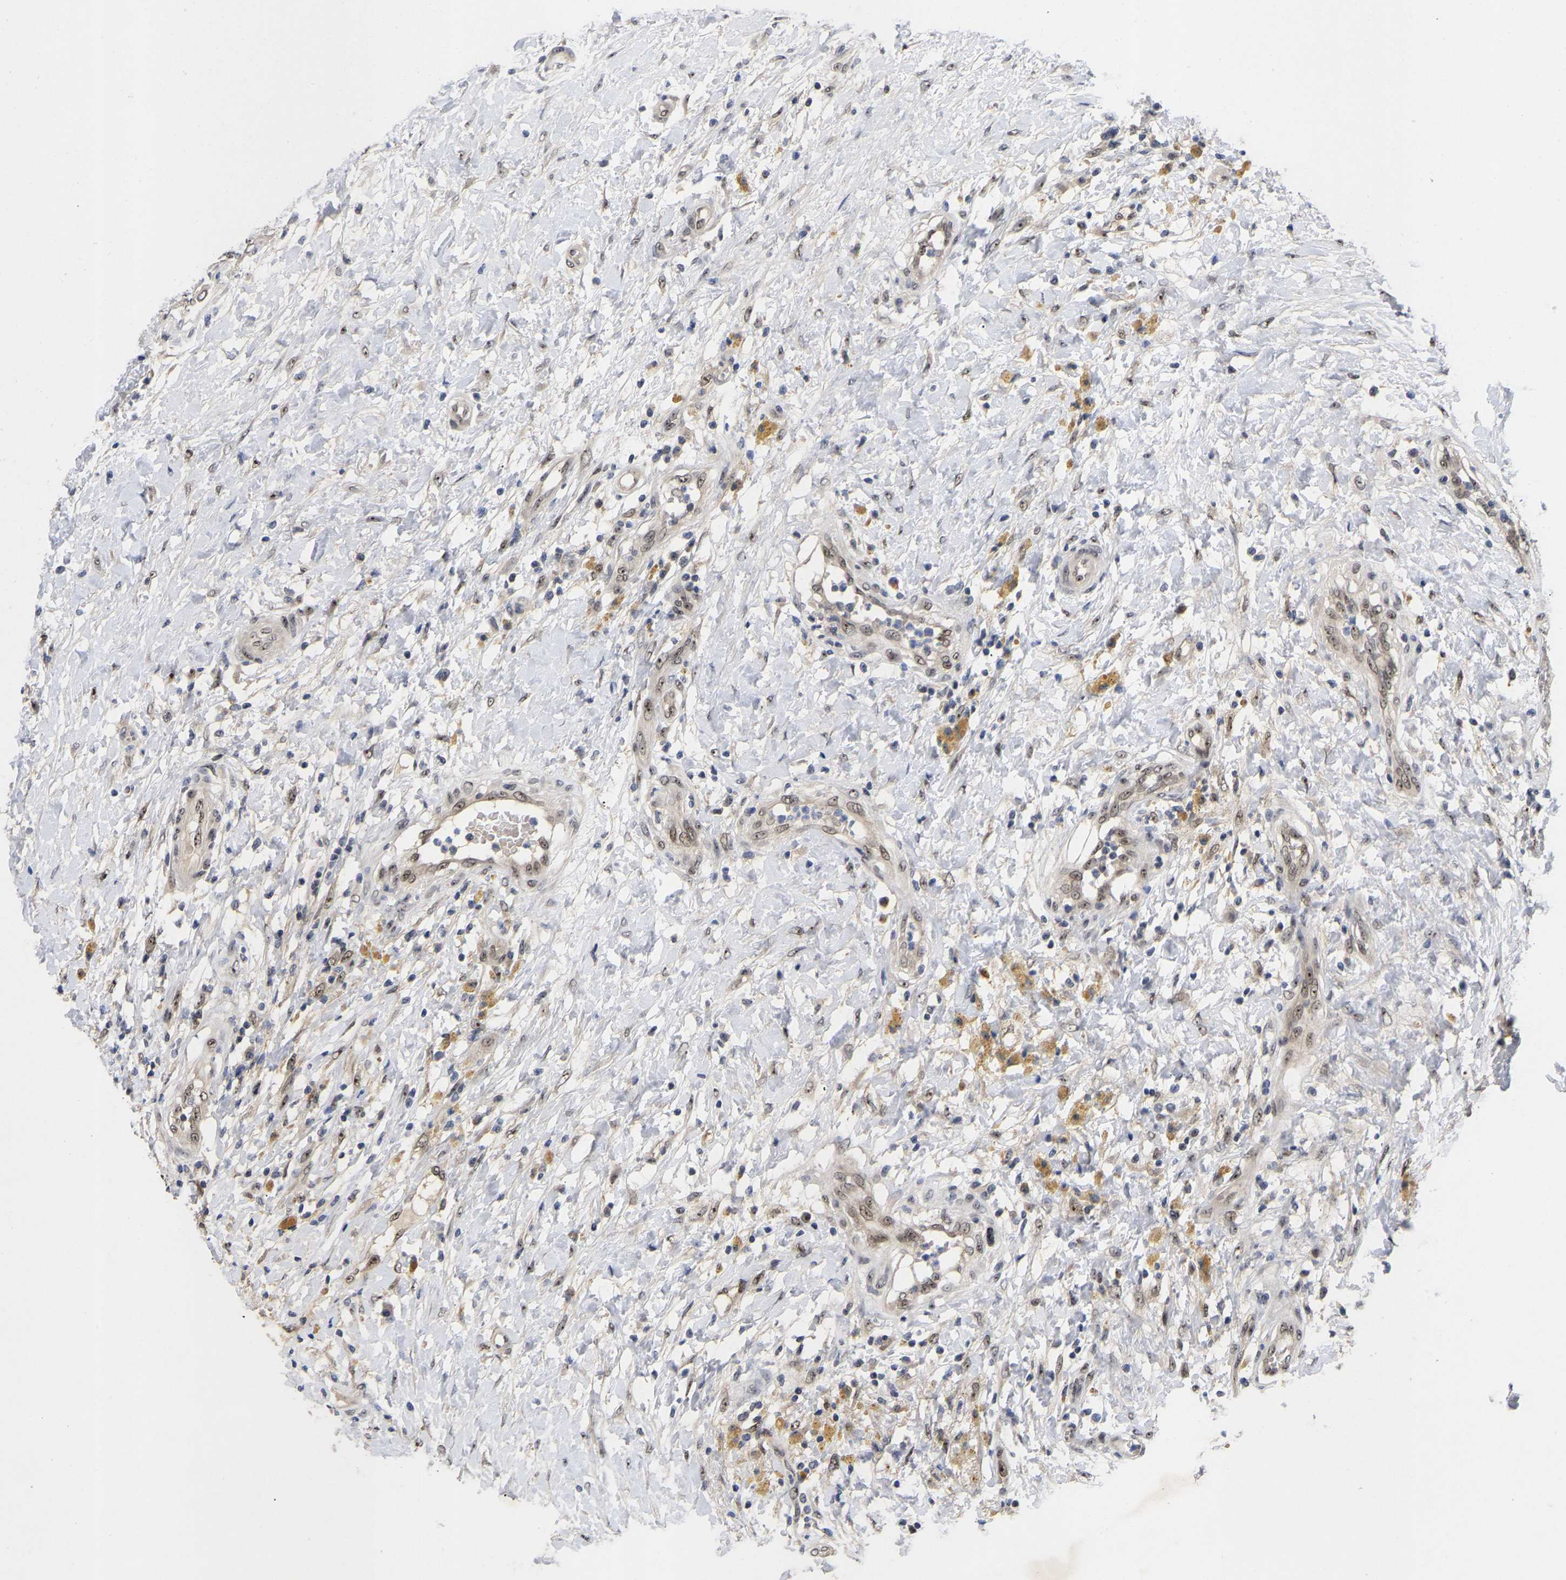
{"staining": {"intensity": "weak", "quantity": "25%-75%", "location": "nuclear"}, "tissue": "testis cancer", "cell_type": "Tumor cells", "image_type": "cancer", "snomed": [{"axis": "morphology", "description": "Seminoma, NOS"}, {"axis": "topography", "description": "Testis"}], "caption": "Testis cancer (seminoma) stained with a protein marker reveals weak staining in tumor cells.", "gene": "NLE1", "patient": {"sex": "male", "age": 59}}